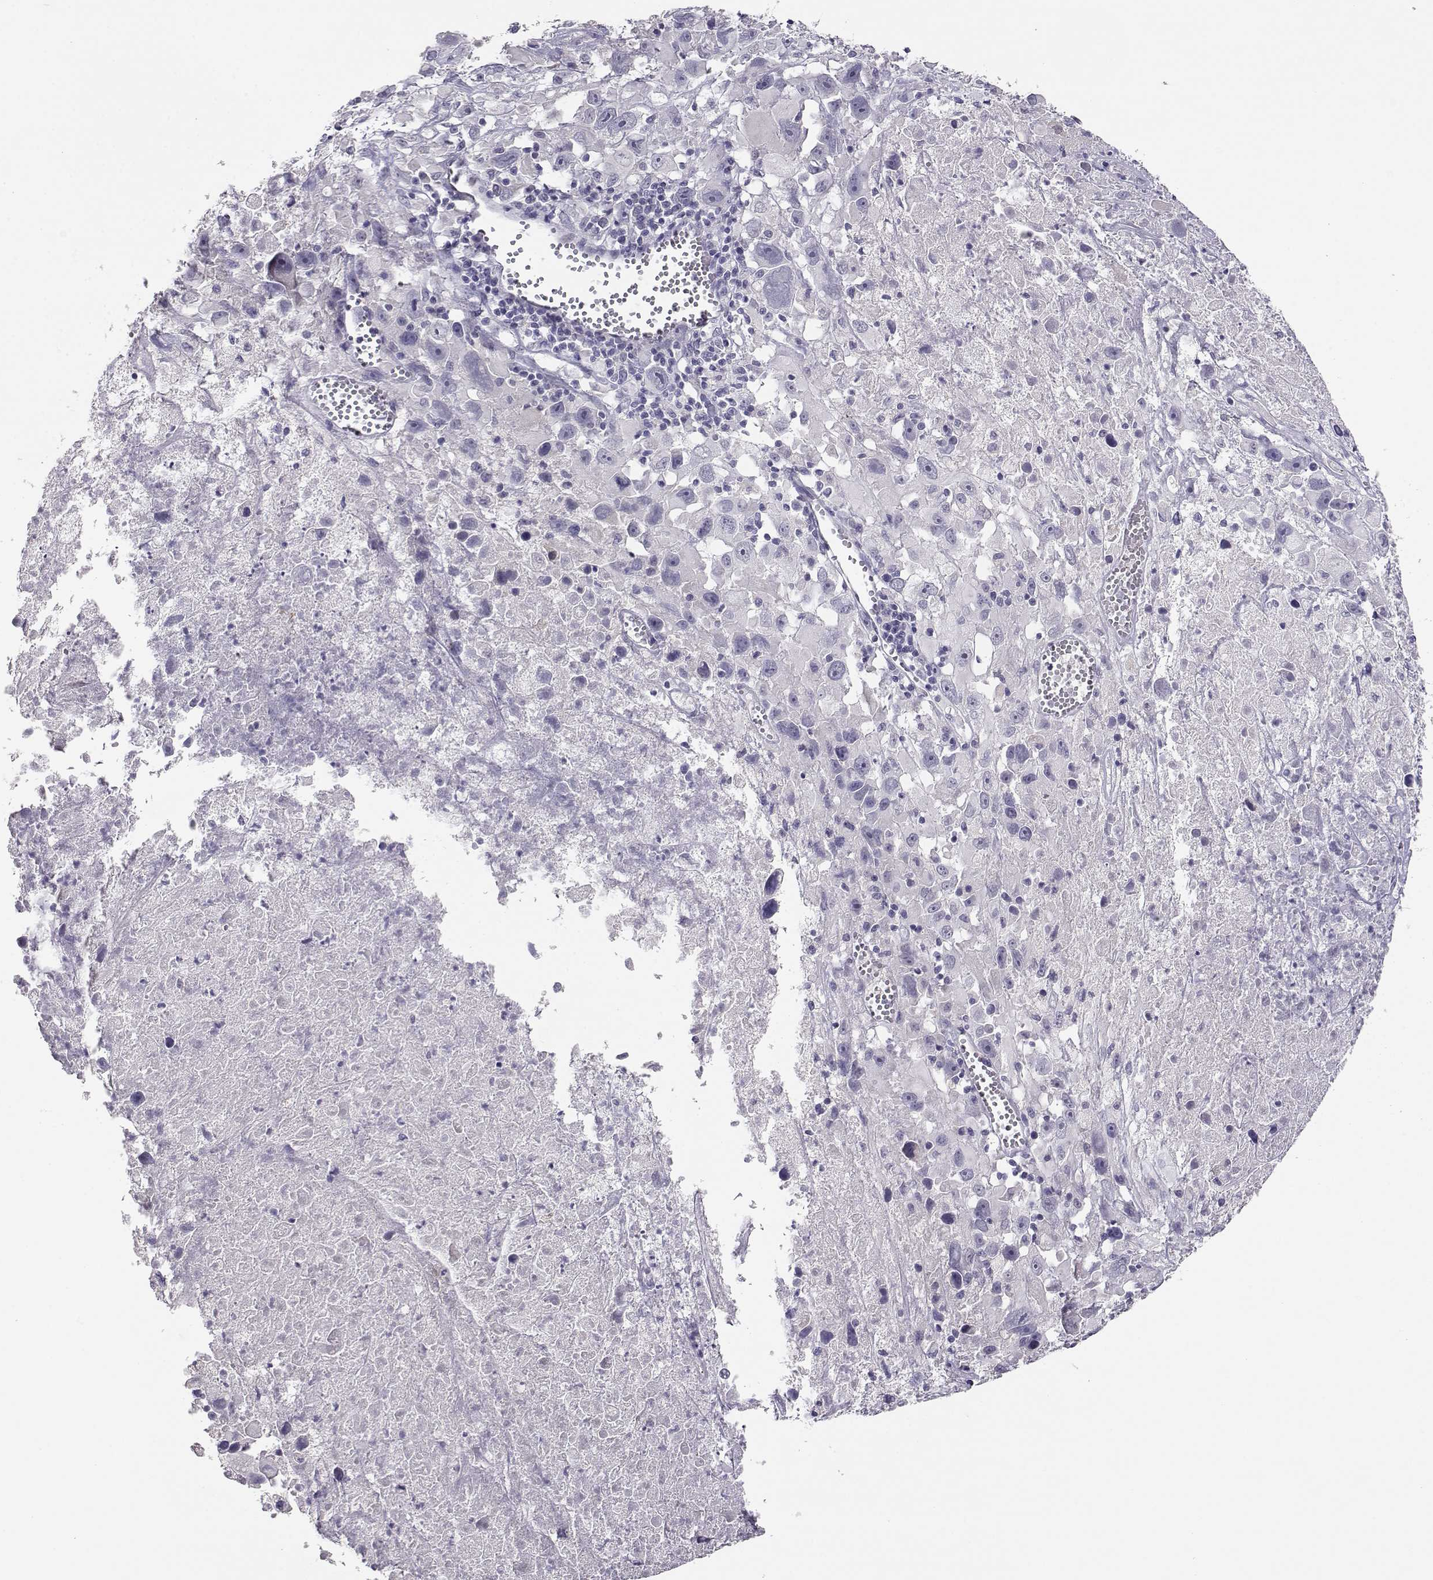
{"staining": {"intensity": "negative", "quantity": "none", "location": "none"}, "tissue": "melanoma", "cell_type": "Tumor cells", "image_type": "cancer", "snomed": [{"axis": "morphology", "description": "Malignant melanoma, Metastatic site"}, {"axis": "topography", "description": "Lymph node"}], "caption": "Immunohistochemistry photomicrograph of neoplastic tissue: human melanoma stained with DAB exhibits no significant protein staining in tumor cells.", "gene": "RHOXF2", "patient": {"sex": "male", "age": 50}}